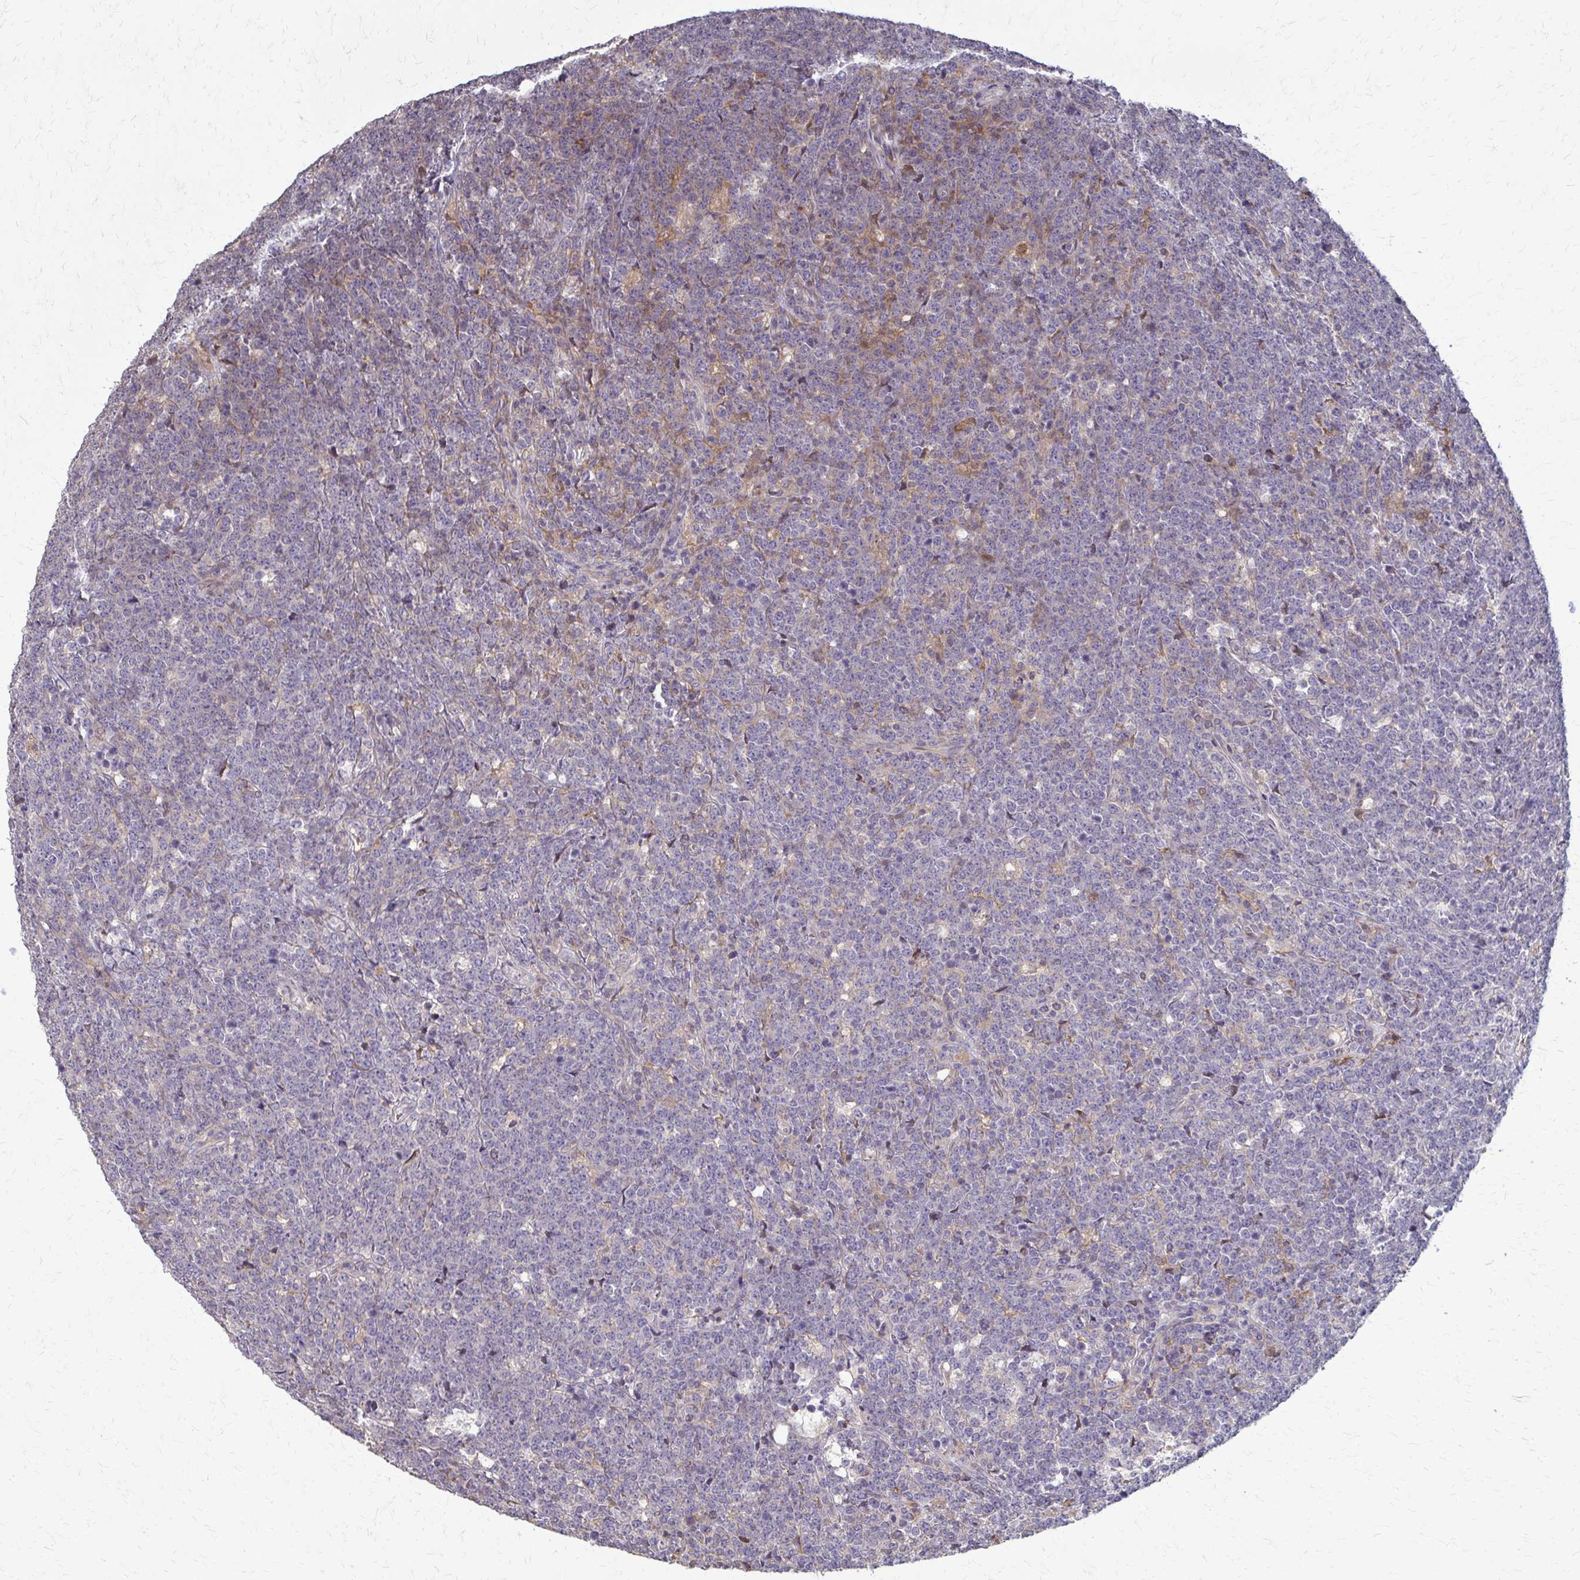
{"staining": {"intensity": "negative", "quantity": "none", "location": "none"}, "tissue": "lymphoma", "cell_type": "Tumor cells", "image_type": "cancer", "snomed": [{"axis": "morphology", "description": "Malignant lymphoma, non-Hodgkin's type, High grade"}, {"axis": "topography", "description": "Small intestine"}, {"axis": "topography", "description": "Colon"}], "caption": "This is an immunohistochemistry (IHC) micrograph of human high-grade malignant lymphoma, non-Hodgkin's type. There is no staining in tumor cells.", "gene": "ZNF34", "patient": {"sex": "male", "age": 8}}